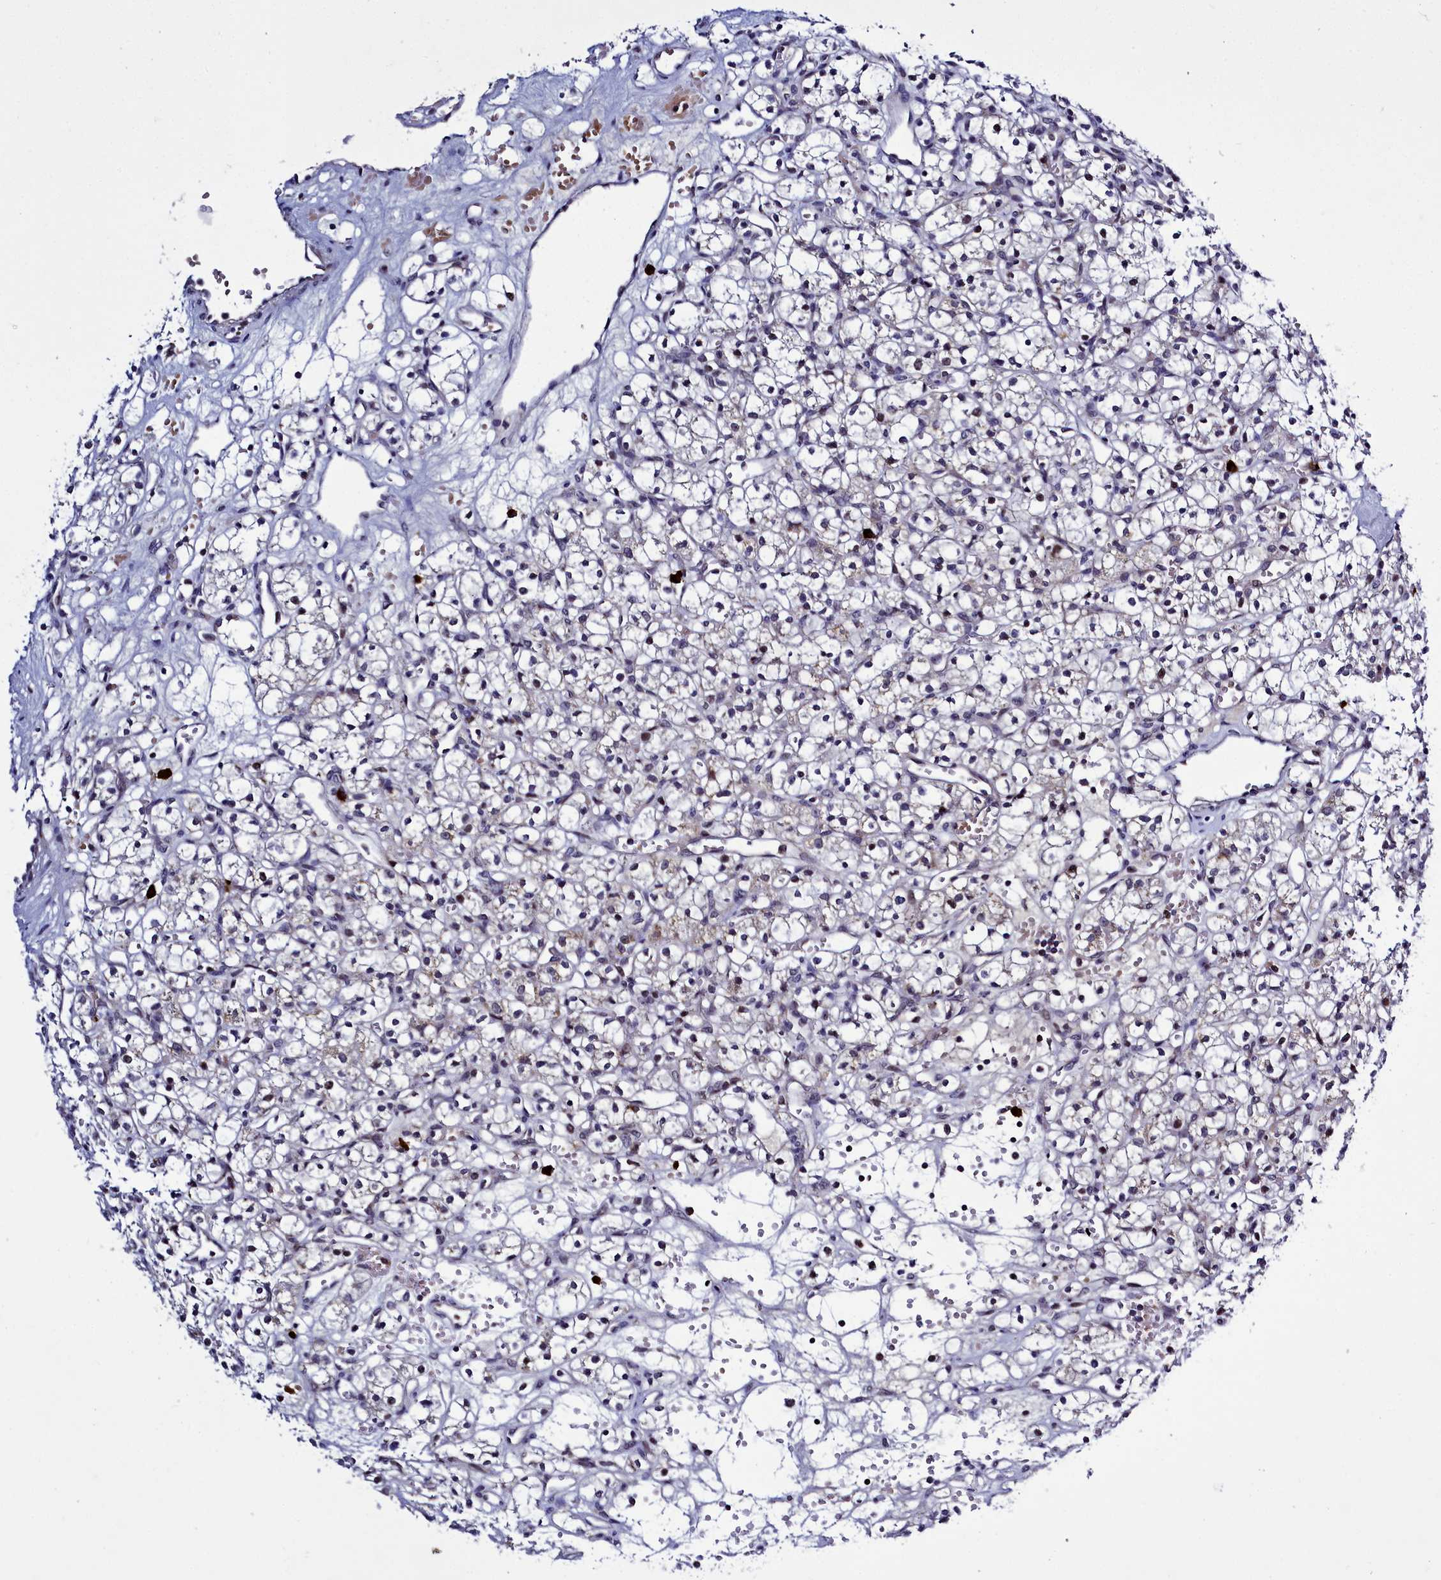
{"staining": {"intensity": "negative", "quantity": "none", "location": "none"}, "tissue": "renal cancer", "cell_type": "Tumor cells", "image_type": "cancer", "snomed": [{"axis": "morphology", "description": "Adenocarcinoma, NOS"}, {"axis": "topography", "description": "Kidney"}], "caption": "Immunohistochemical staining of renal cancer reveals no significant positivity in tumor cells.", "gene": "POM121L2", "patient": {"sex": "female", "age": 59}}